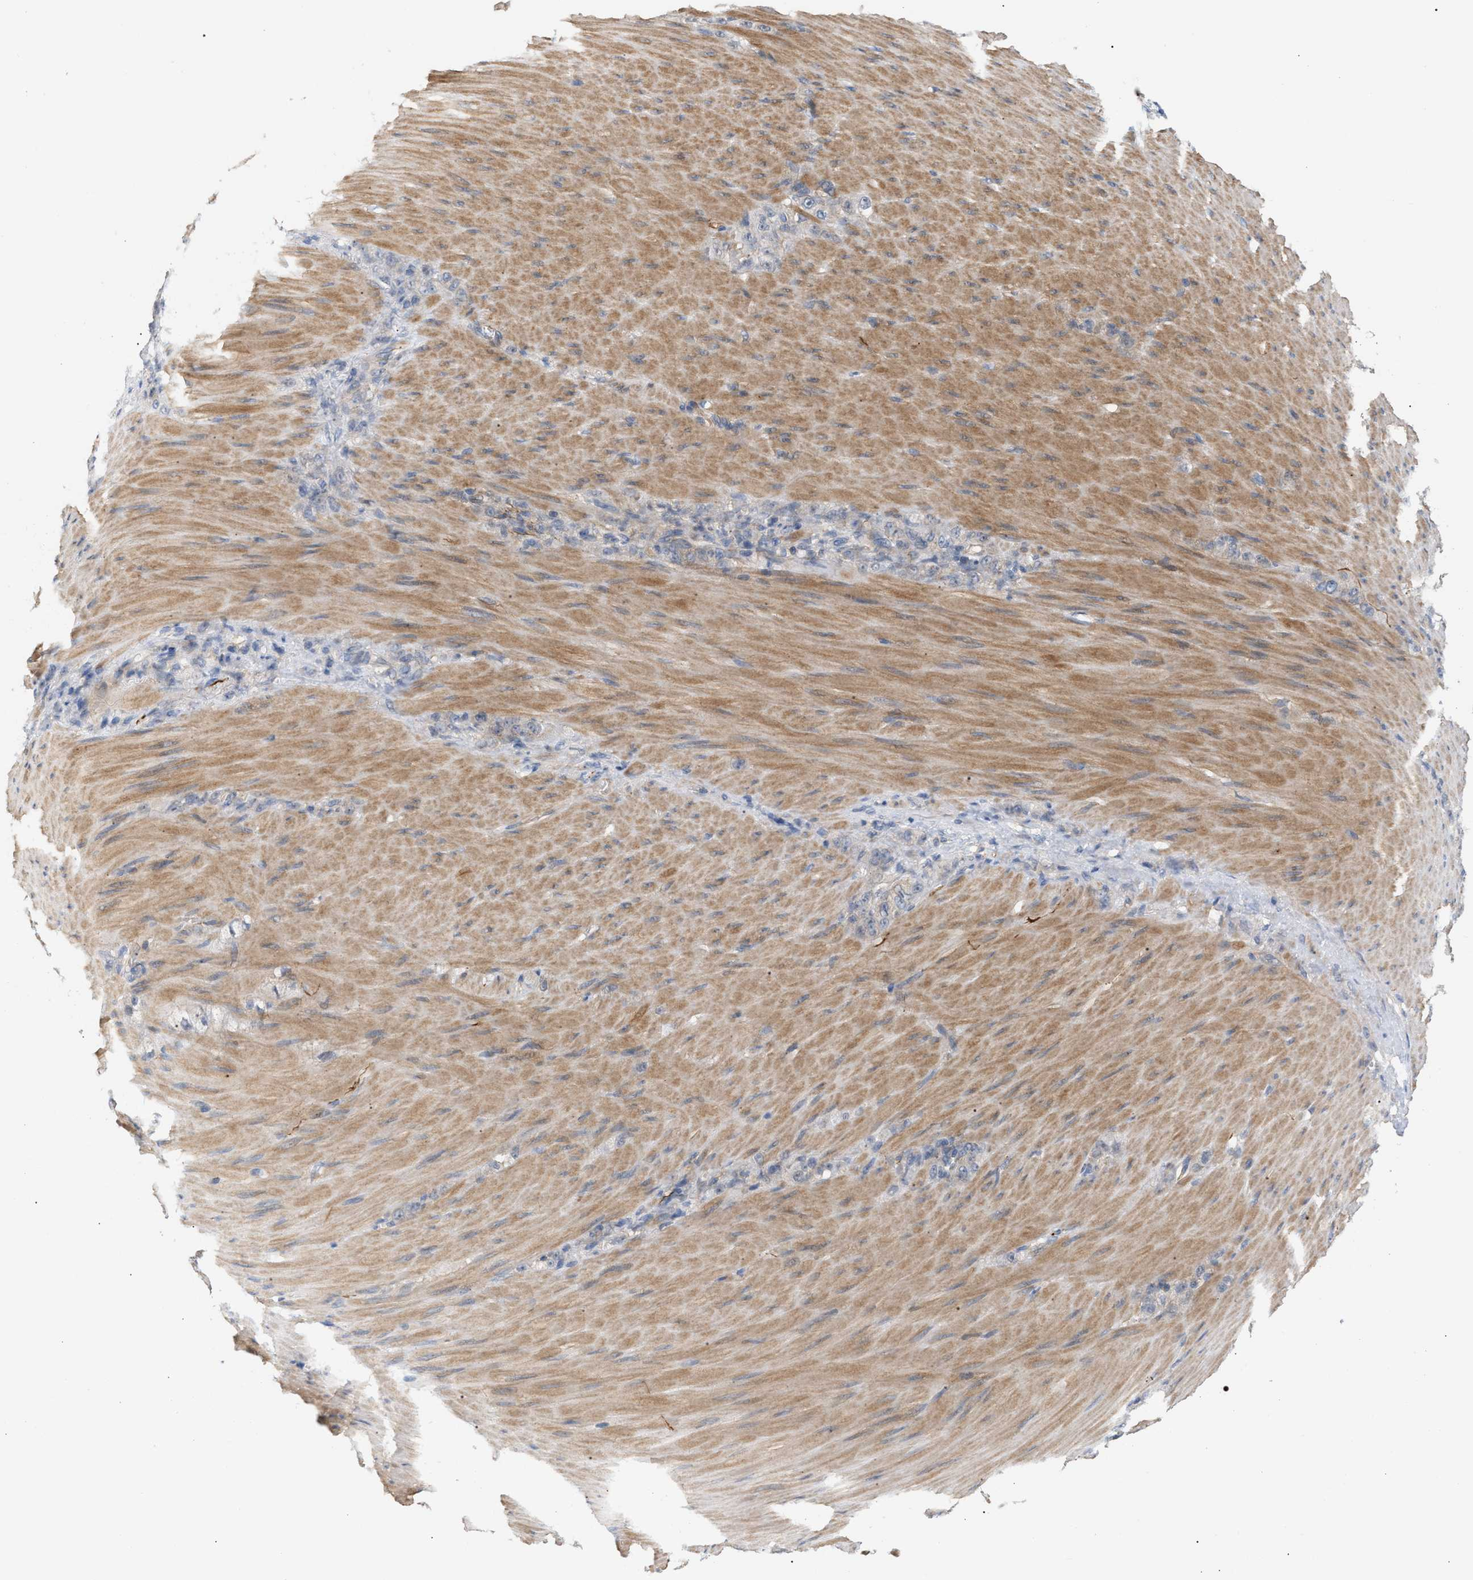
{"staining": {"intensity": "weak", "quantity": "<25%", "location": "cytoplasmic/membranous"}, "tissue": "stomach cancer", "cell_type": "Tumor cells", "image_type": "cancer", "snomed": [{"axis": "morphology", "description": "Normal tissue, NOS"}, {"axis": "morphology", "description": "Adenocarcinoma, NOS"}, {"axis": "topography", "description": "Stomach"}], "caption": "Immunohistochemical staining of human stomach cancer demonstrates no significant positivity in tumor cells. (Brightfield microscopy of DAB (3,3'-diaminobenzidine) immunohistochemistry at high magnification).", "gene": "LRCH1", "patient": {"sex": "male", "age": 82}}